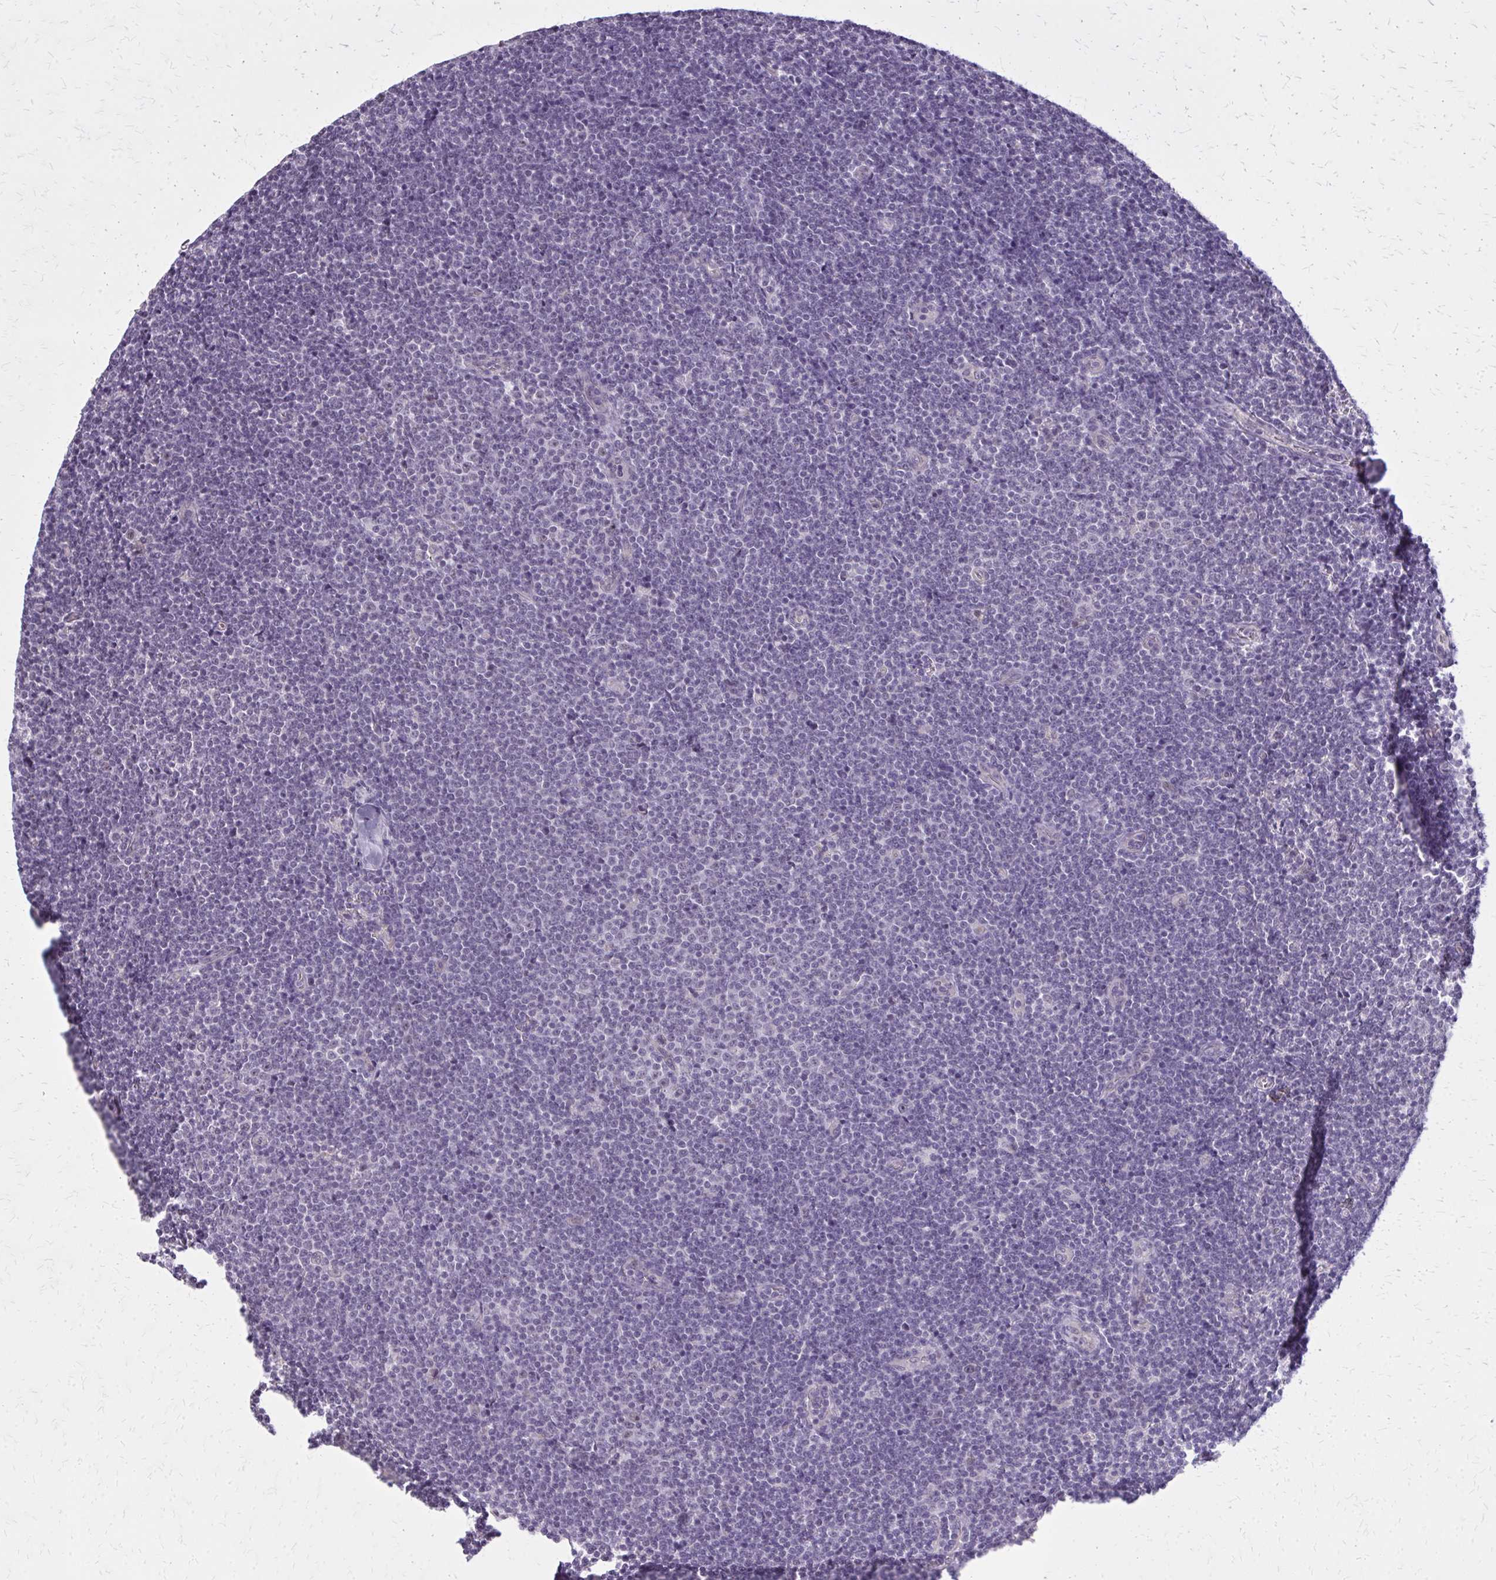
{"staining": {"intensity": "negative", "quantity": "none", "location": "none"}, "tissue": "lymphoma", "cell_type": "Tumor cells", "image_type": "cancer", "snomed": [{"axis": "morphology", "description": "Malignant lymphoma, non-Hodgkin's type, Low grade"}, {"axis": "topography", "description": "Lymph node"}], "caption": "Immunohistochemistry micrograph of lymphoma stained for a protein (brown), which displays no positivity in tumor cells. The staining was performed using DAB to visualize the protein expression in brown, while the nuclei were stained in blue with hematoxylin (Magnification: 20x).", "gene": "PLCB1", "patient": {"sex": "male", "age": 48}}